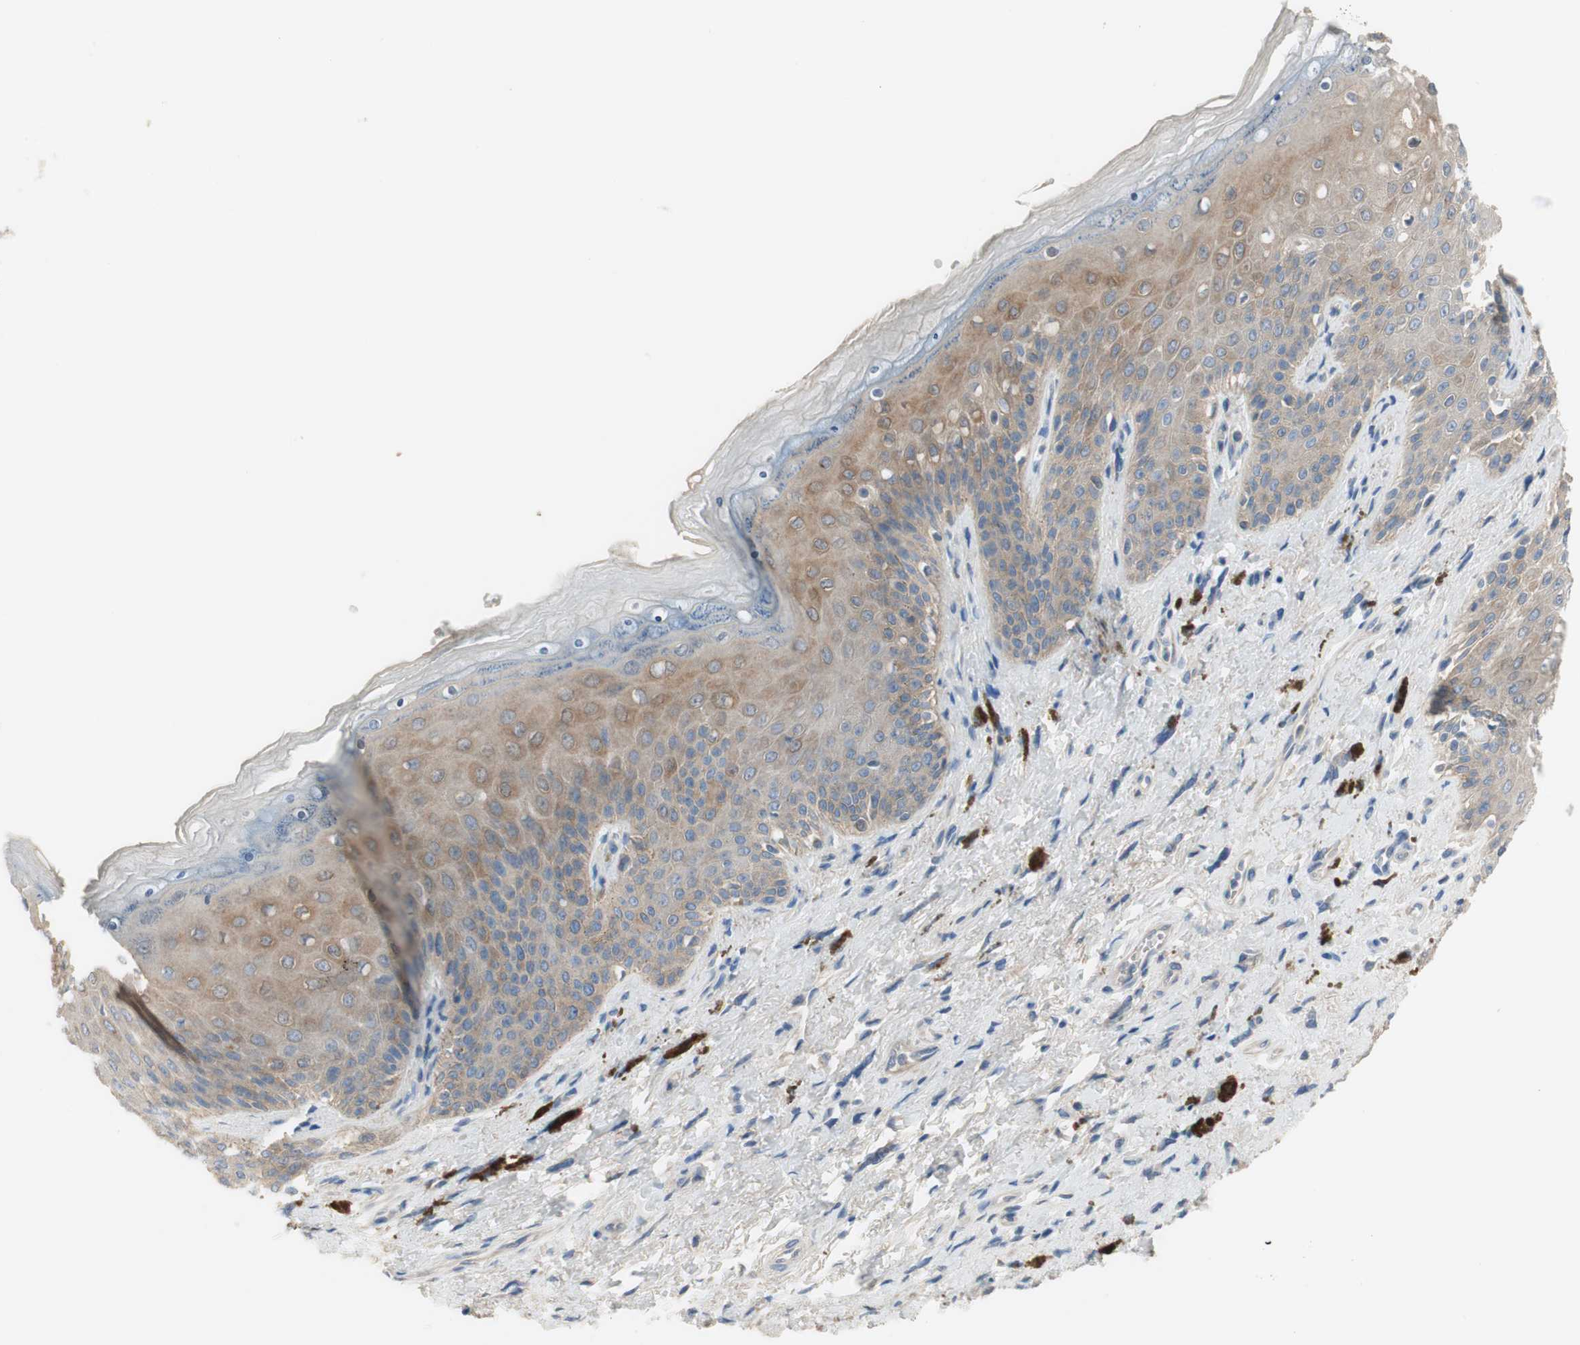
{"staining": {"intensity": "weak", "quantity": "25%-75%", "location": "cytoplasmic/membranous"}, "tissue": "skin", "cell_type": "Epidermal cells", "image_type": "normal", "snomed": [{"axis": "morphology", "description": "Normal tissue, NOS"}, {"axis": "topography", "description": "Anal"}], "caption": "Benign skin shows weak cytoplasmic/membranous expression in approximately 25%-75% of epidermal cells, visualized by immunohistochemistry. The protein is shown in brown color, while the nuclei are stained blue.", "gene": "FDFT1", "patient": {"sex": "female", "age": 46}}